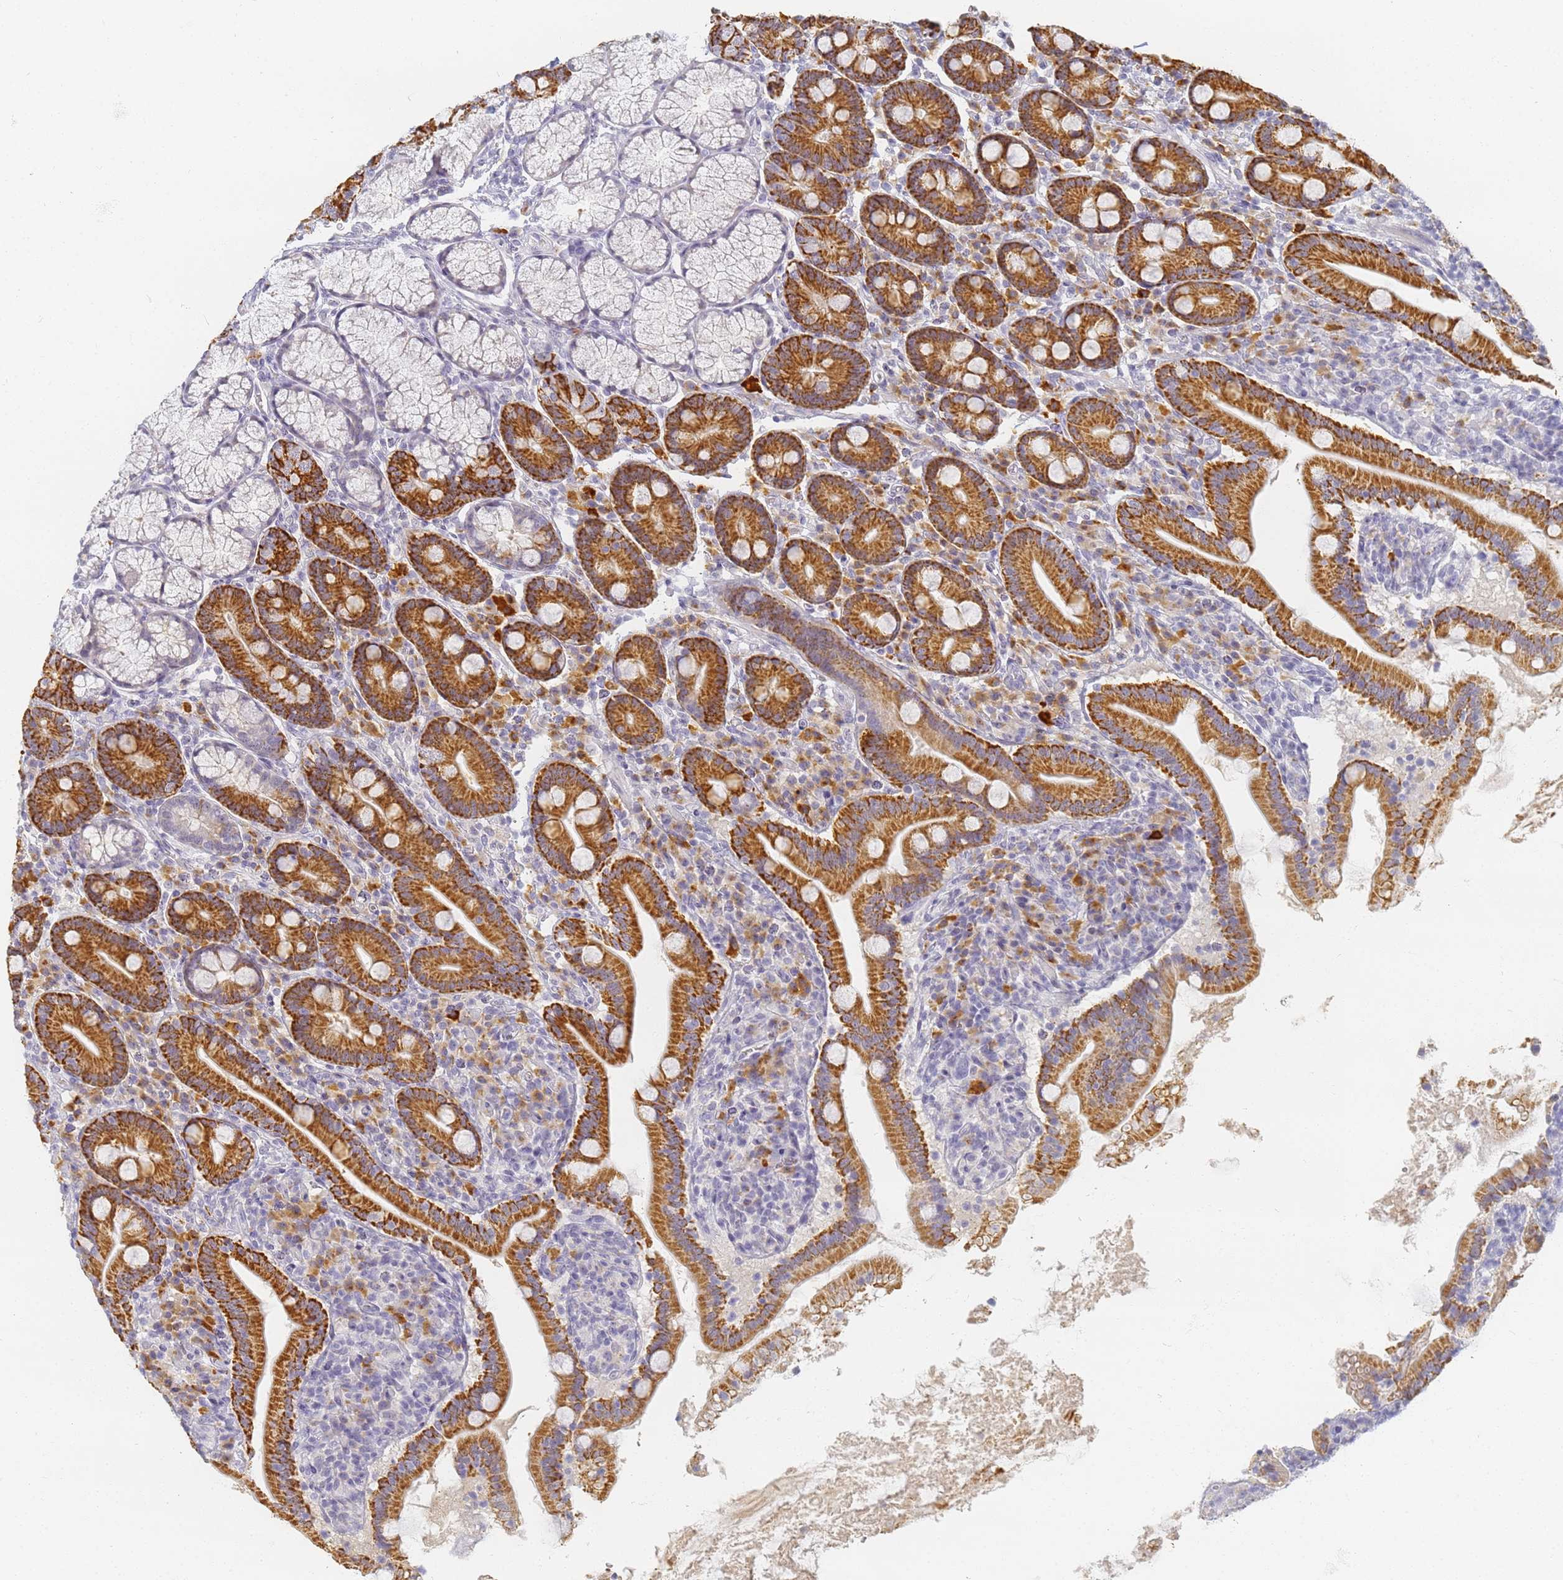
{"staining": {"intensity": "strong", "quantity": ">75%", "location": "cytoplasmic/membranous"}, "tissue": "duodenum", "cell_type": "Glandular cells", "image_type": "normal", "snomed": [{"axis": "morphology", "description": "Normal tissue, NOS"}, {"axis": "topography", "description": "Duodenum"}], "caption": "This is an image of IHC staining of benign duodenum, which shows strong expression in the cytoplasmic/membranous of glandular cells.", "gene": "SLC38A9", "patient": {"sex": "male", "age": 35}}